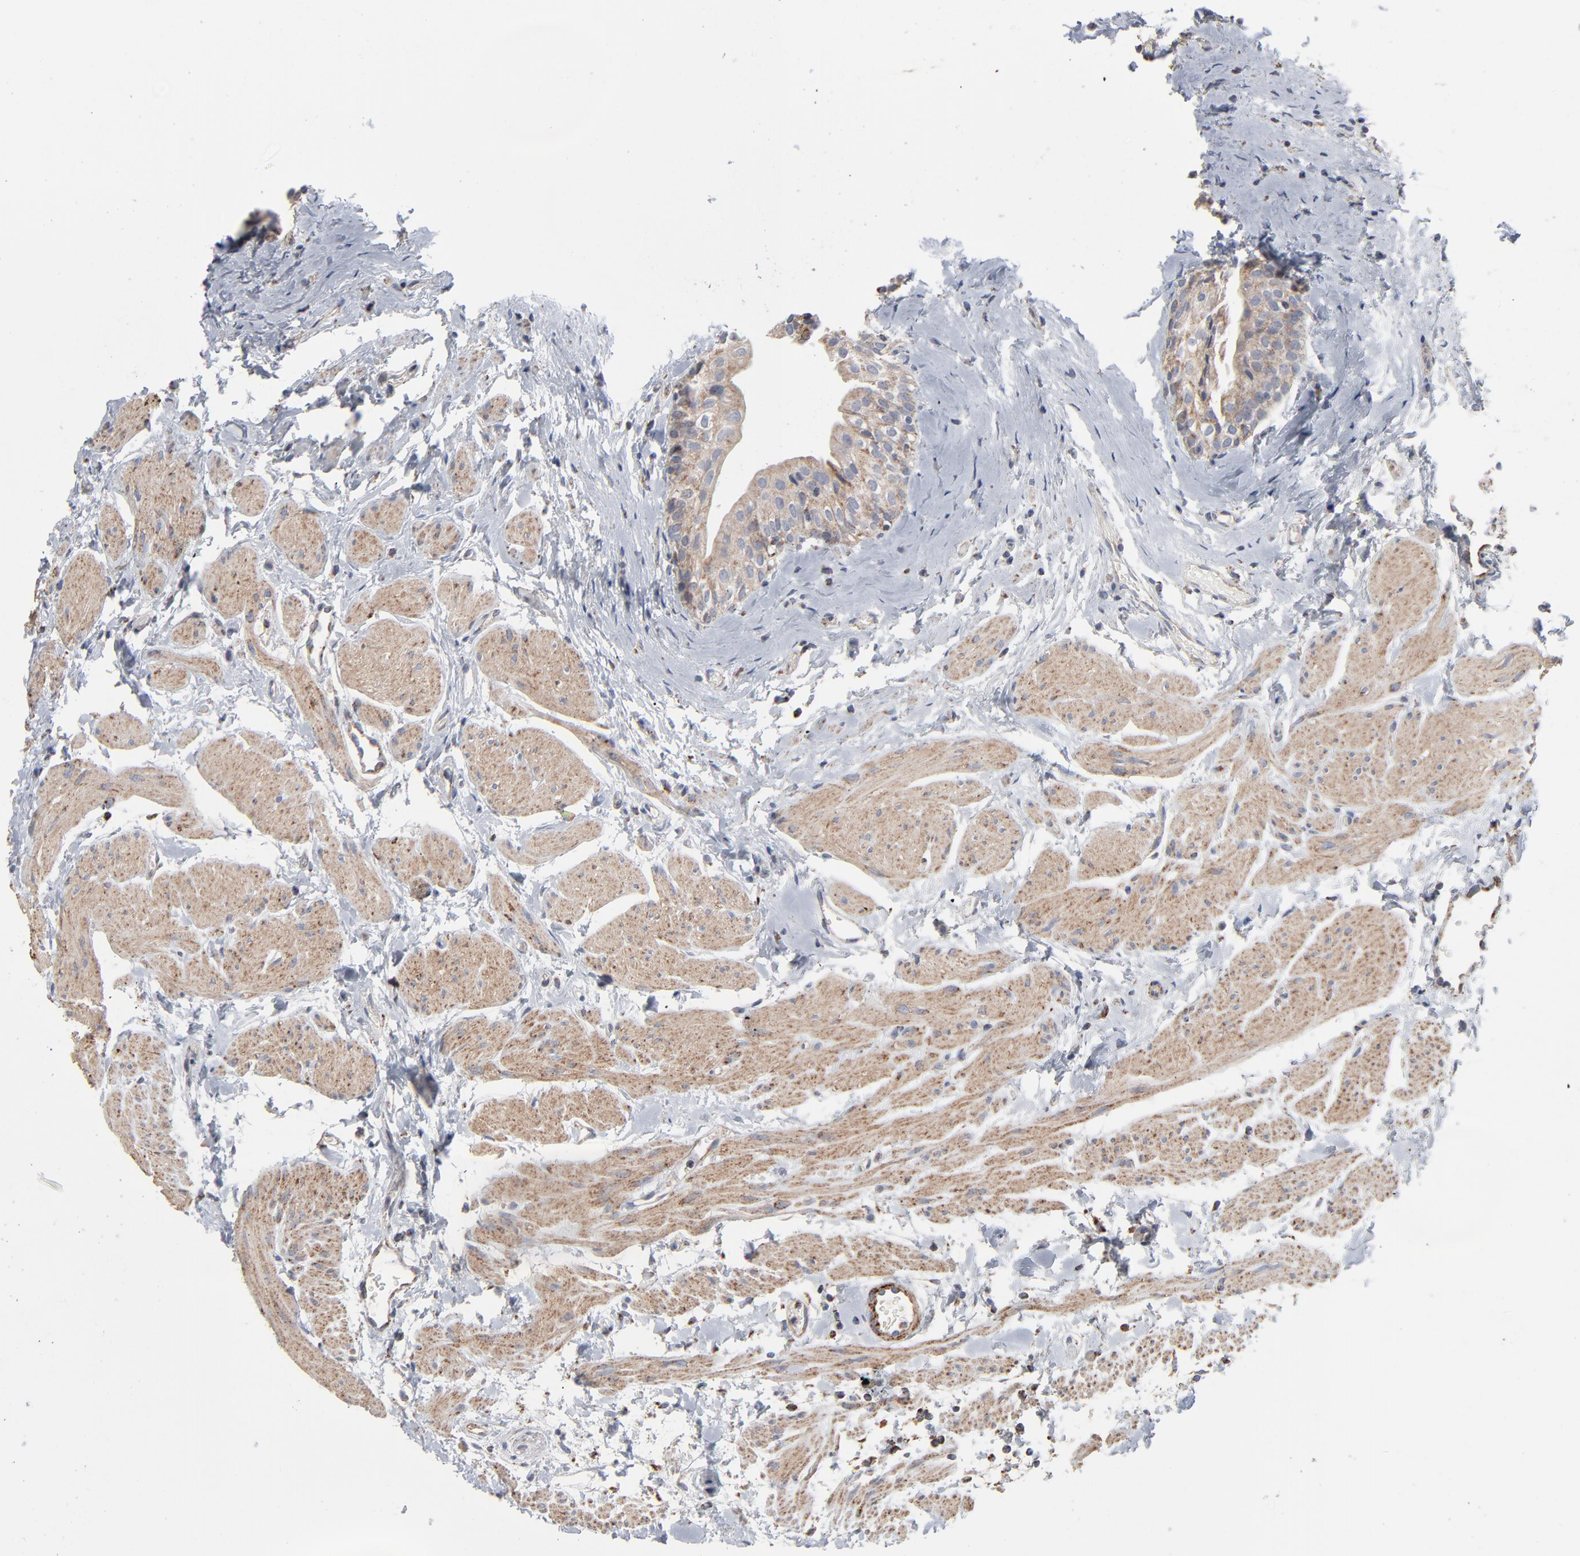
{"staining": {"intensity": "strong", "quantity": ">75%", "location": "cytoplasmic/membranous"}, "tissue": "urinary bladder", "cell_type": "Urothelial cells", "image_type": "normal", "snomed": [{"axis": "morphology", "description": "Normal tissue, NOS"}, {"axis": "topography", "description": "Urinary bladder"}], "caption": "Immunohistochemistry (IHC) staining of benign urinary bladder, which shows high levels of strong cytoplasmic/membranous positivity in about >75% of urothelial cells indicating strong cytoplasmic/membranous protein expression. The staining was performed using DAB (3,3'-diaminobenzidine) (brown) for protein detection and nuclei were counterstained in hematoxylin (blue).", "gene": "UQCRC1", "patient": {"sex": "male", "age": 59}}